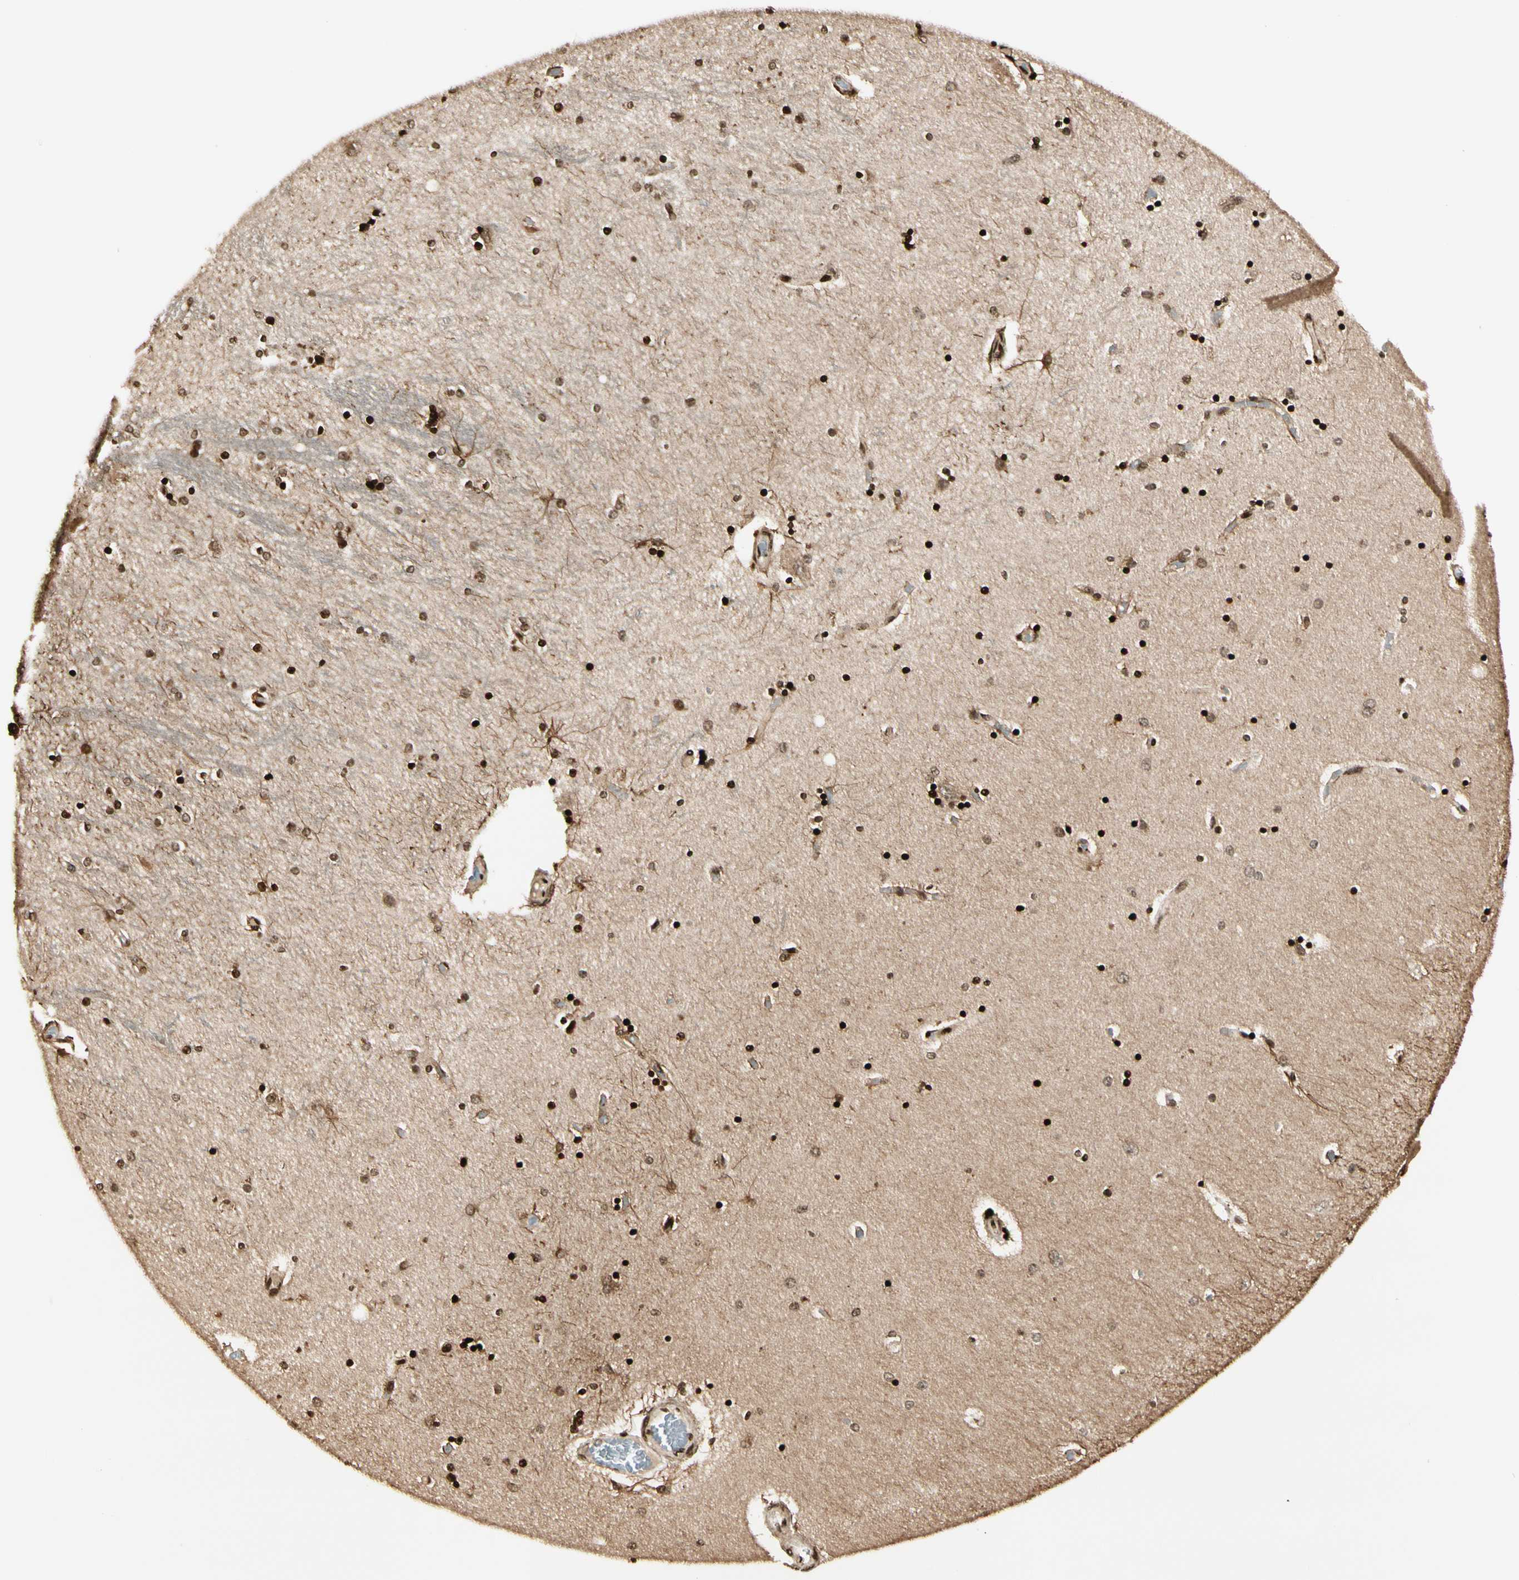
{"staining": {"intensity": "strong", "quantity": ">75%", "location": "nuclear"}, "tissue": "hippocampus", "cell_type": "Glial cells", "image_type": "normal", "snomed": [{"axis": "morphology", "description": "Normal tissue, NOS"}, {"axis": "topography", "description": "Hippocampus"}], "caption": "Protein staining of benign hippocampus shows strong nuclear staining in approximately >75% of glial cells. The staining is performed using DAB brown chromogen to label protein expression. The nuclei are counter-stained blue using hematoxylin.", "gene": "TSHZ3", "patient": {"sex": "female", "age": 54}}